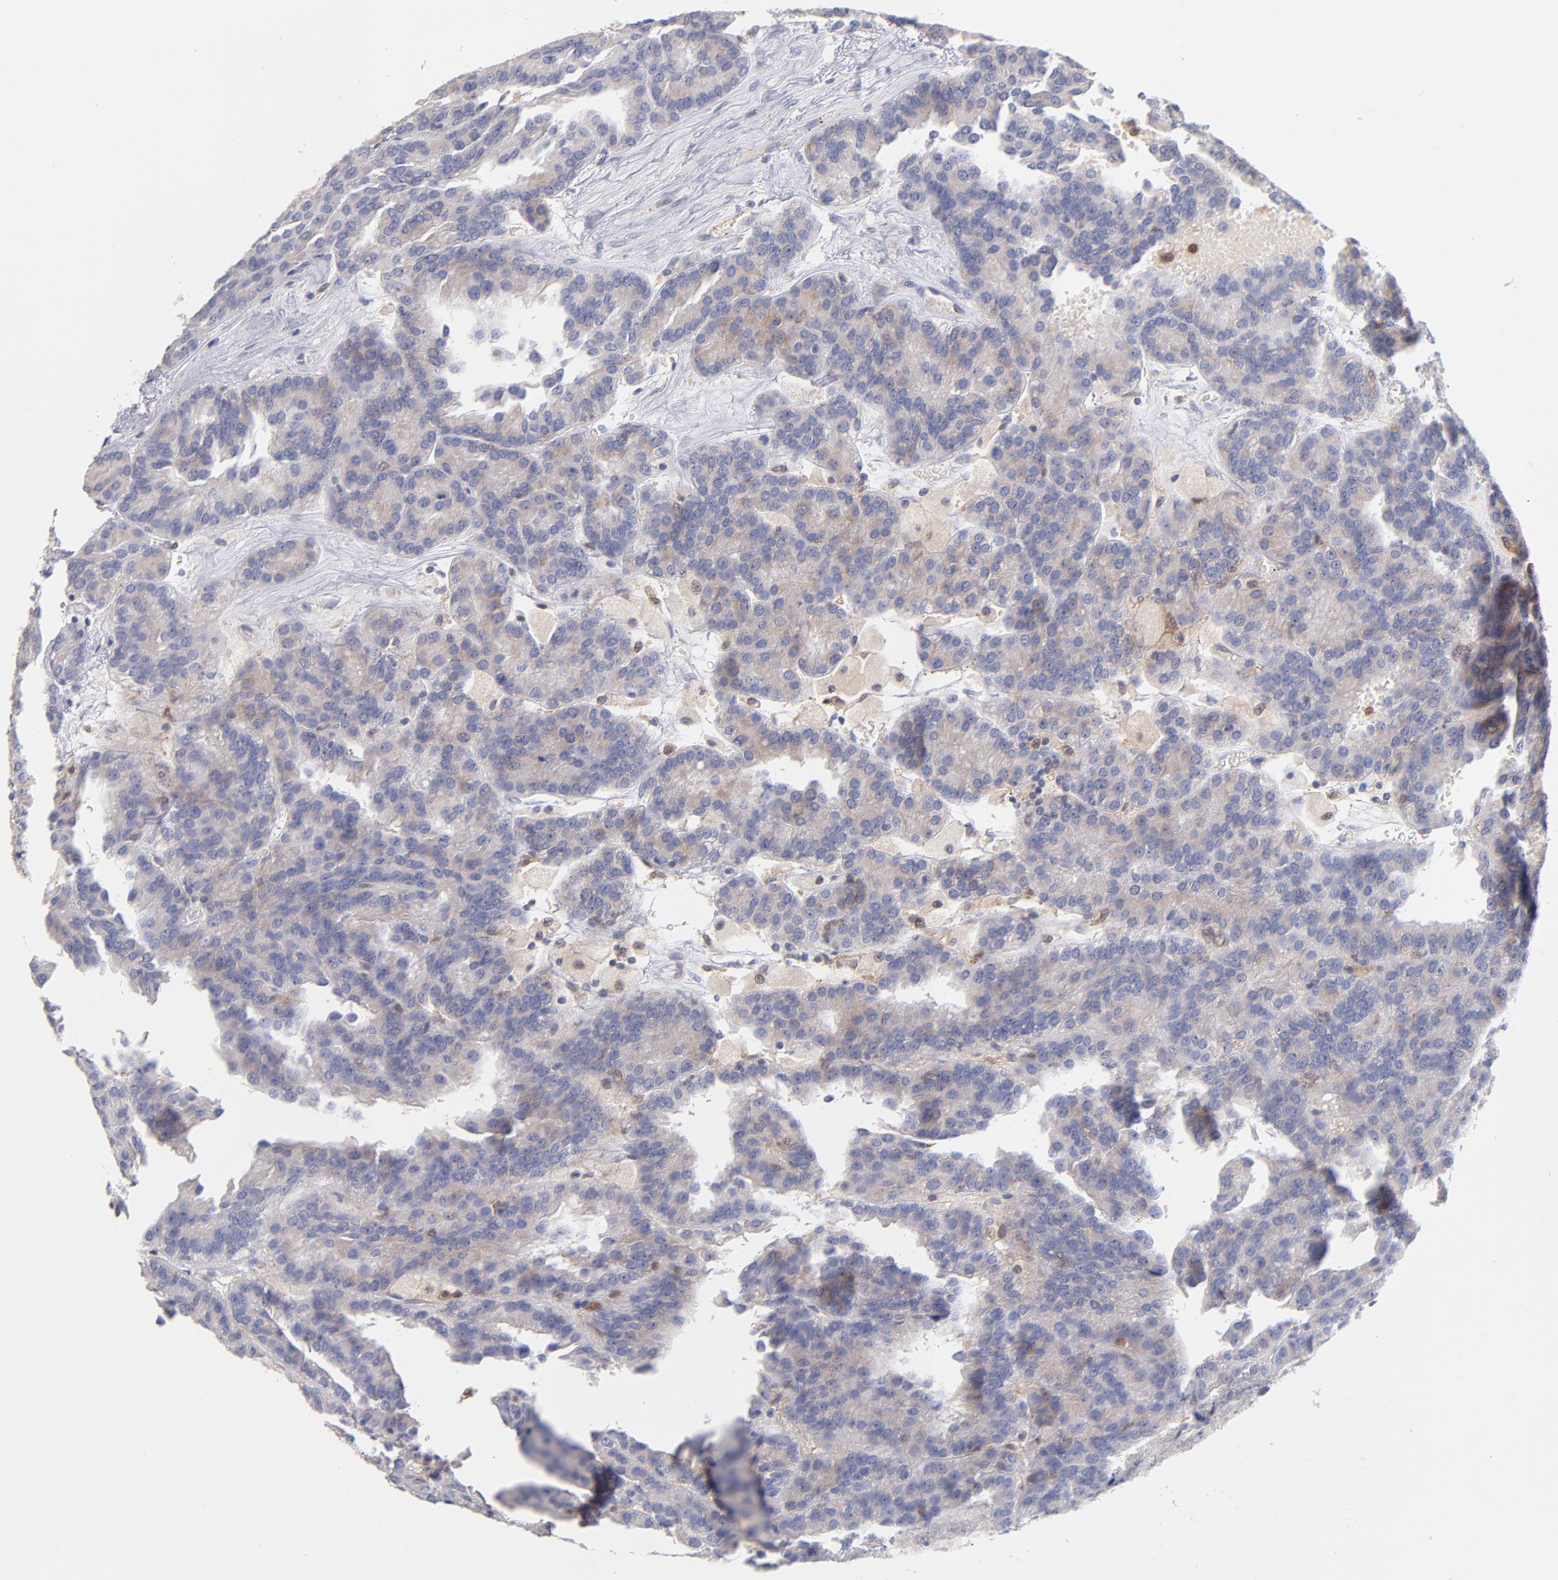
{"staining": {"intensity": "weak", "quantity": "25%-75%", "location": "cytoplasmic/membranous"}, "tissue": "renal cancer", "cell_type": "Tumor cells", "image_type": "cancer", "snomed": [{"axis": "morphology", "description": "Adenocarcinoma, NOS"}, {"axis": "topography", "description": "Kidney"}], "caption": "DAB immunohistochemical staining of human renal adenocarcinoma demonstrates weak cytoplasmic/membranous protein expression in approximately 25%-75% of tumor cells. Using DAB (brown) and hematoxylin (blue) stains, captured at high magnification using brightfield microscopy.", "gene": "BID", "patient": {"sex": "male", "age": 46}}